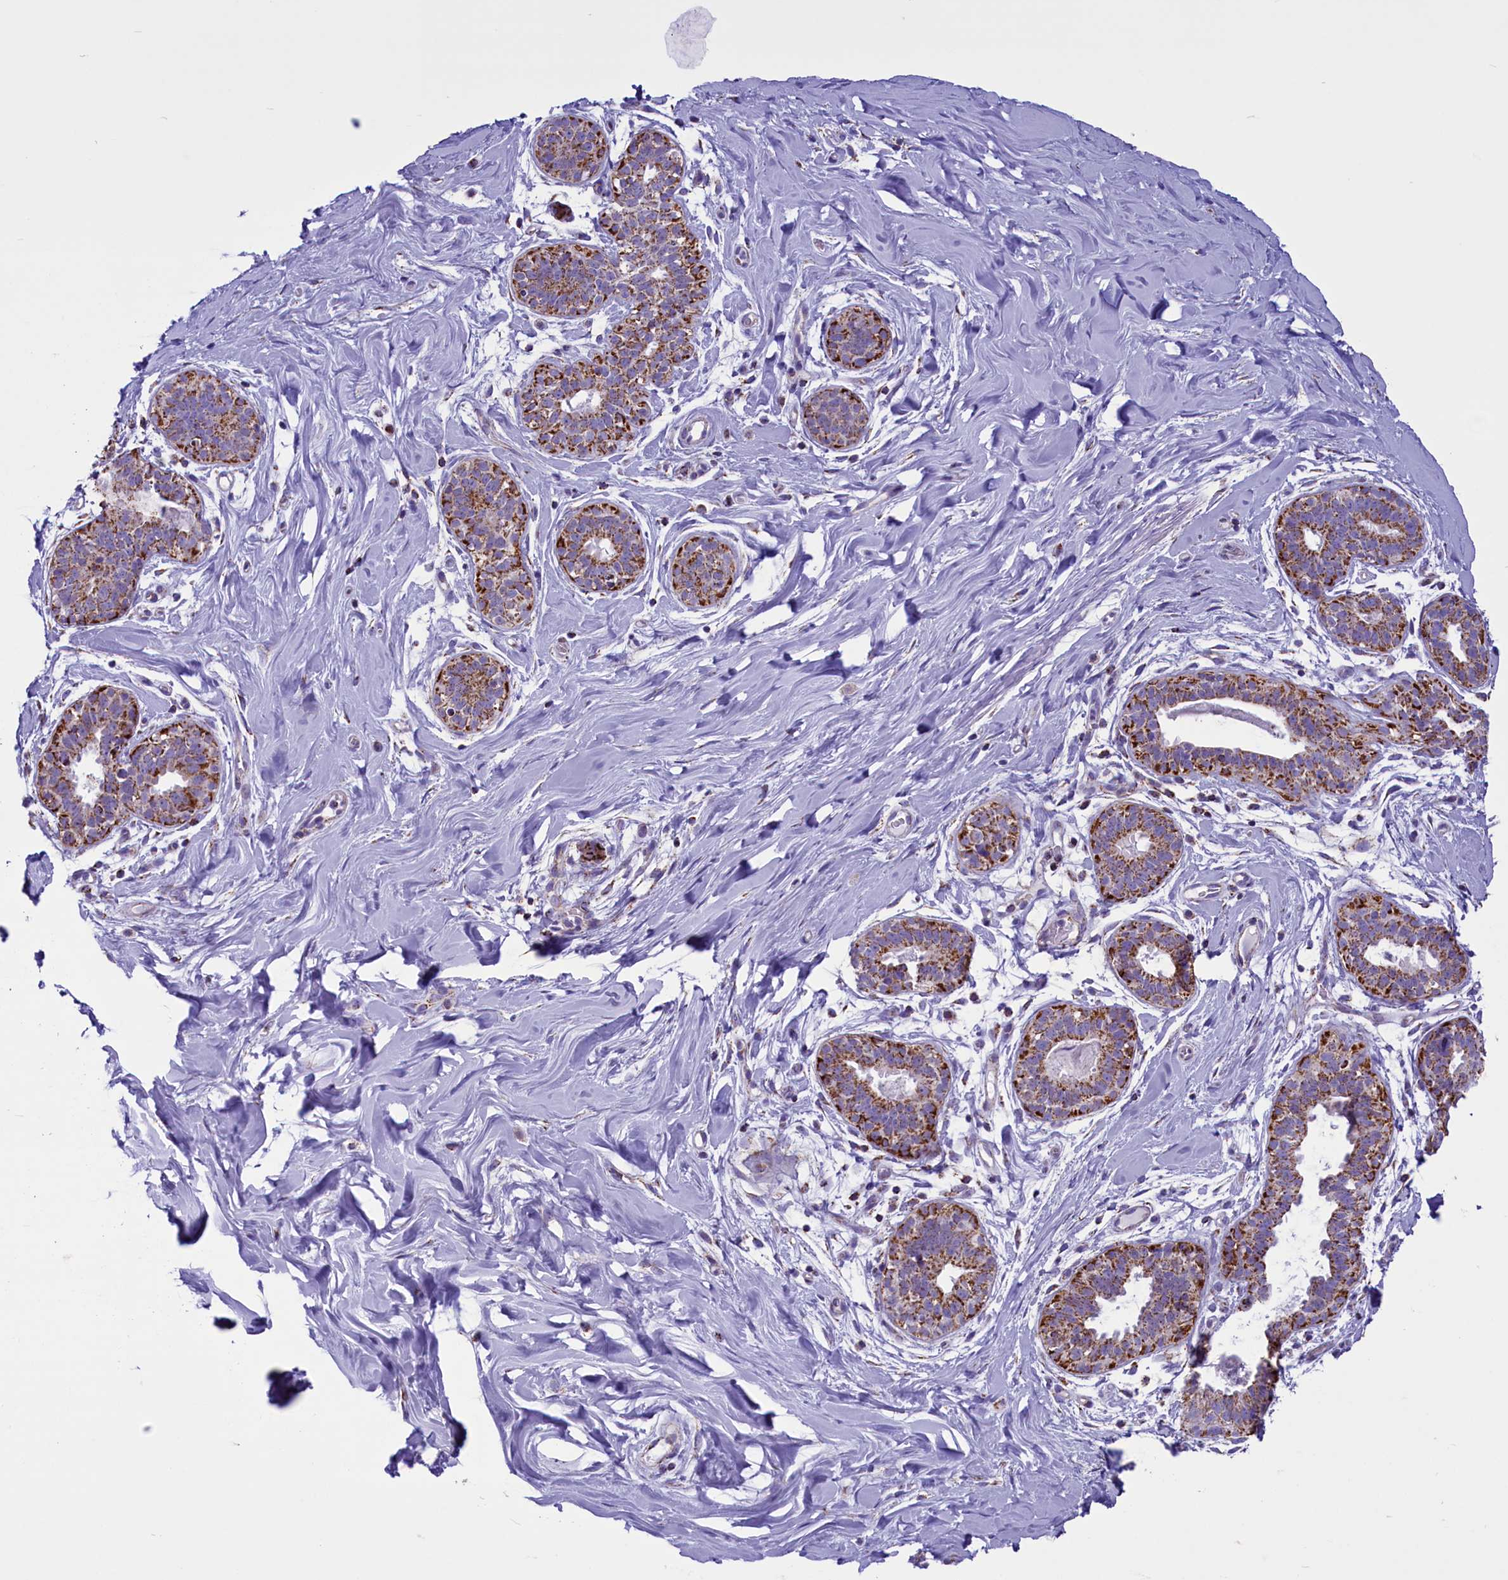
{"staining": {"intensity": "negative", "quantity": "none", "location": "none"}, "tissue": "adipose tissue", "cell_type": "Adipocytes", "image_type": "normal", "snomed": [{"axis": "morphology", "description": "Normal tissue, NOS"}, {"axis": "topography", "description": "Breast"}], "caption": "Immunohistochemical staining of unremarkable adipose tissue displays no significant staining in adipocytes. (DAB (3,3'-diaminobenzidine) IHC, high magnification).", "gene": "ICA1L", "patient": {"sex": "female", "age": 26}}